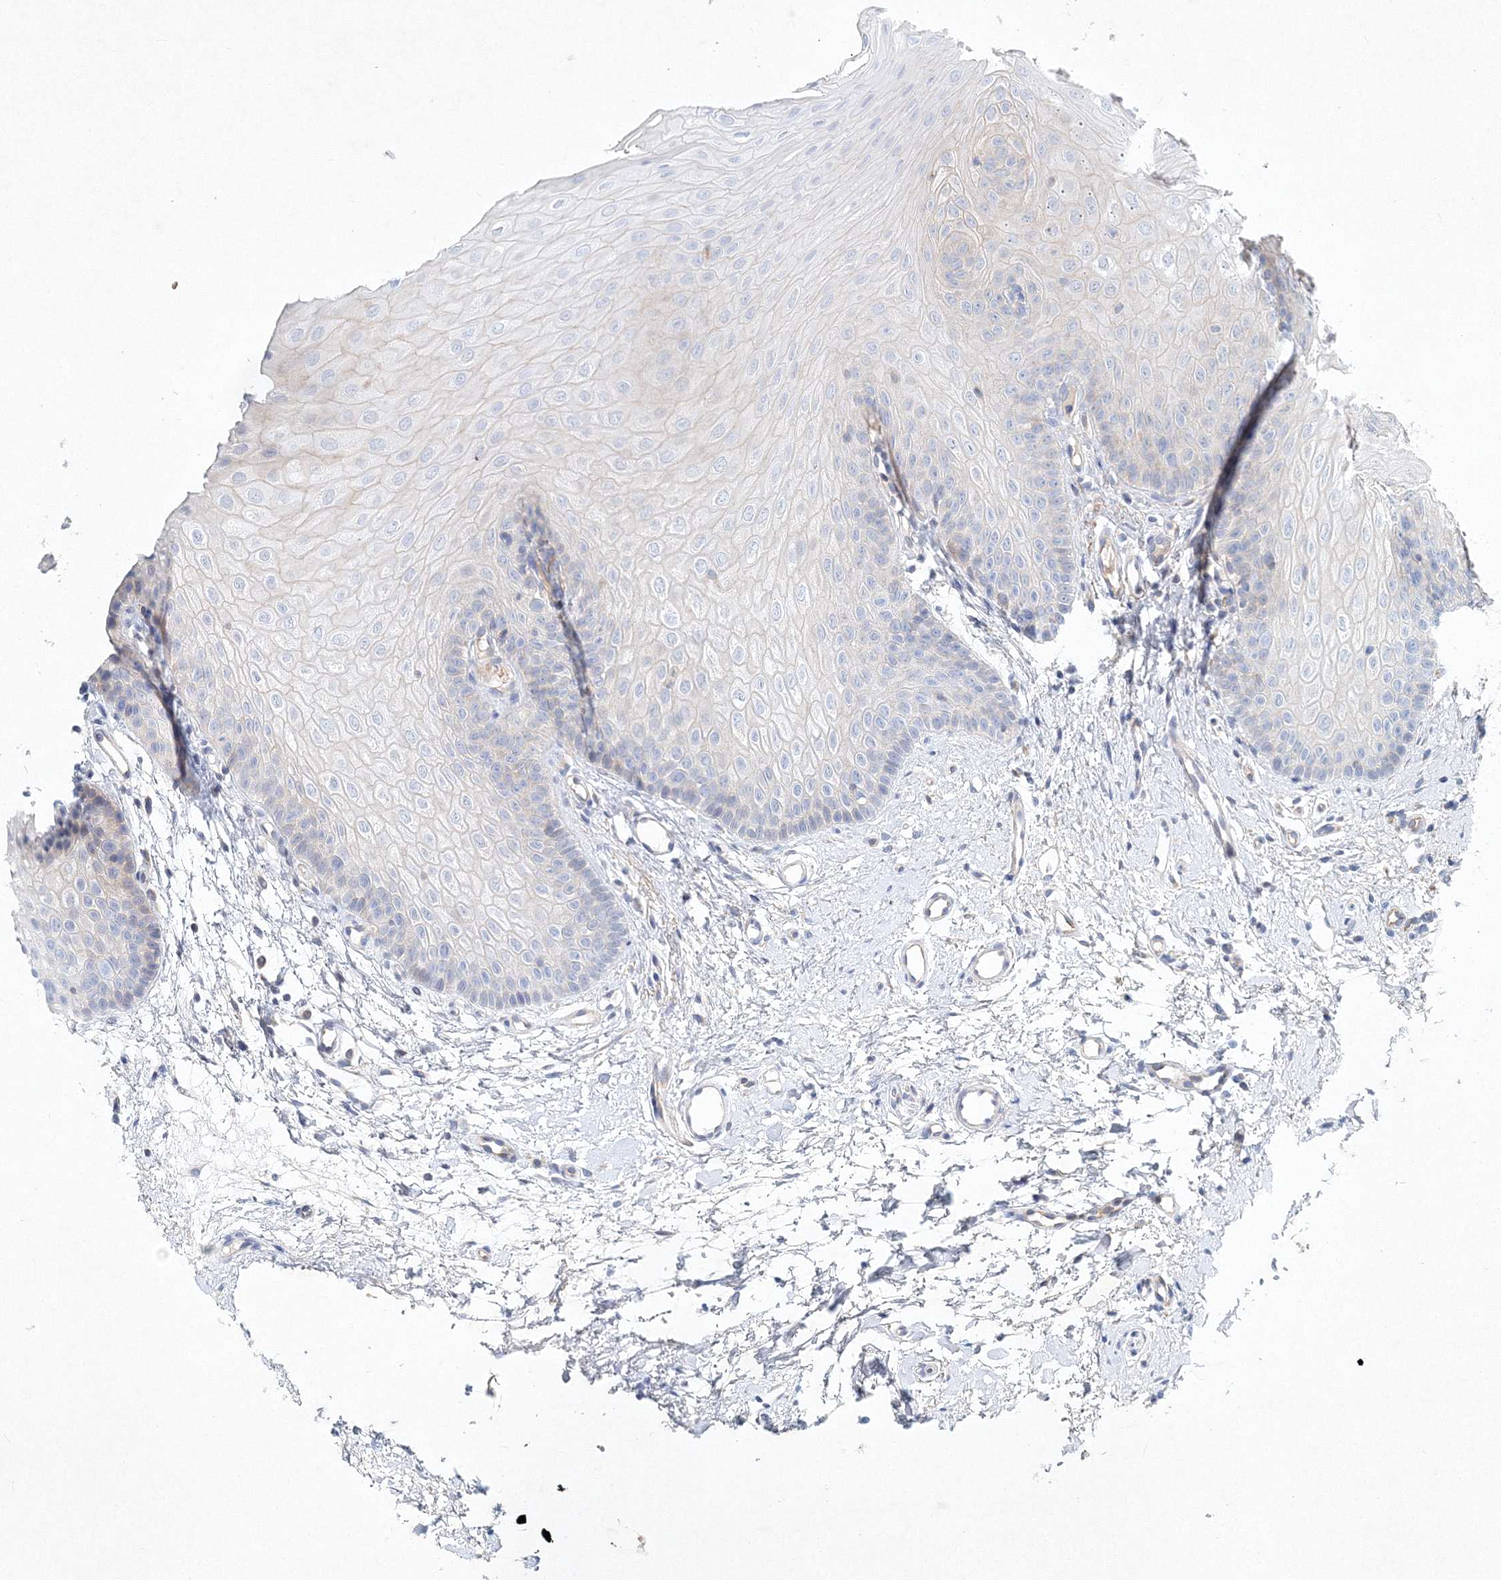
{"staining": {"intensity": "negative", "quantity": "none", "location": "none"}, "tissue": "oral mucosa", "cell_type": "Squamous epithelial cells", "image_type": "normal", "snomed": [{"axis": "morphology", "description": "Normal tissue, NOS"}, {"axis": "topography", "description": "Oral tissue"}], "caption": "Squamous epithelial cells are negative for brown protein staining in normal oral mucosa. The staining was performed using DAB to visualize the protein expression in brown, while the nuclei were stained in blue with hematoxylin (Magnification: 20x).", "gene": "SH3BP5", "patient": {"sex": "female", "age": 68}}